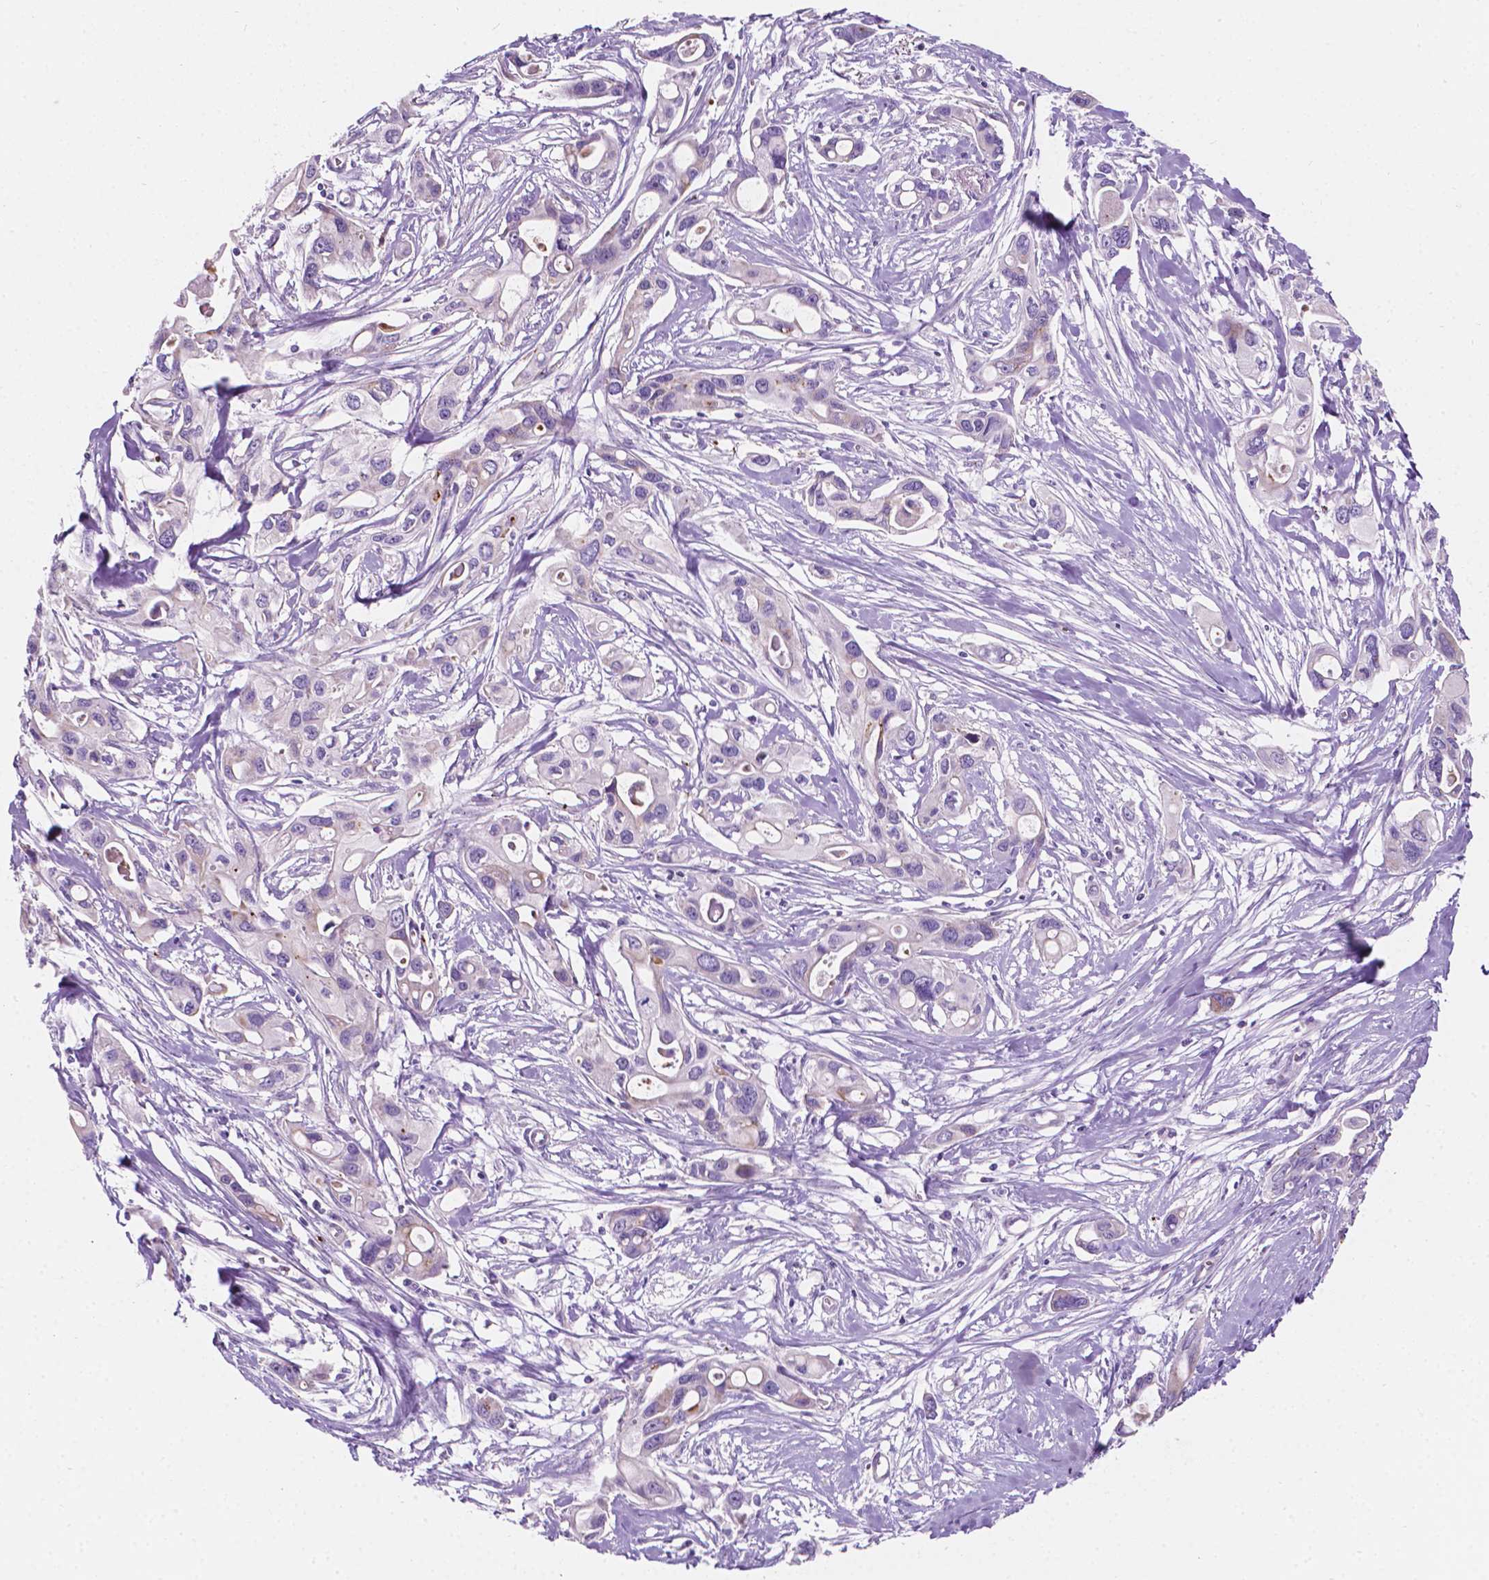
{"staining": {"intensity": "negative", "quantity": "none", "location": "none"}, "tissue": "pancreatic cancer", "cell_type": "Tumor cells", "image_type": "cancer", "snomed": [{"axis": "morphology", "description": "Adenocarcinoma, NOS"}, {"axis": "topography", "description": "Pancreas"}], "caption": "High magnification brightfield microscopy of pancreatic adenocarcinoma stained with DAB (brown) and counterstained with hematoxylin (blue): tumor cells show no significant expression.", "gene": "NOS1AP", "patient": {"sex": "male", "age": 60}}